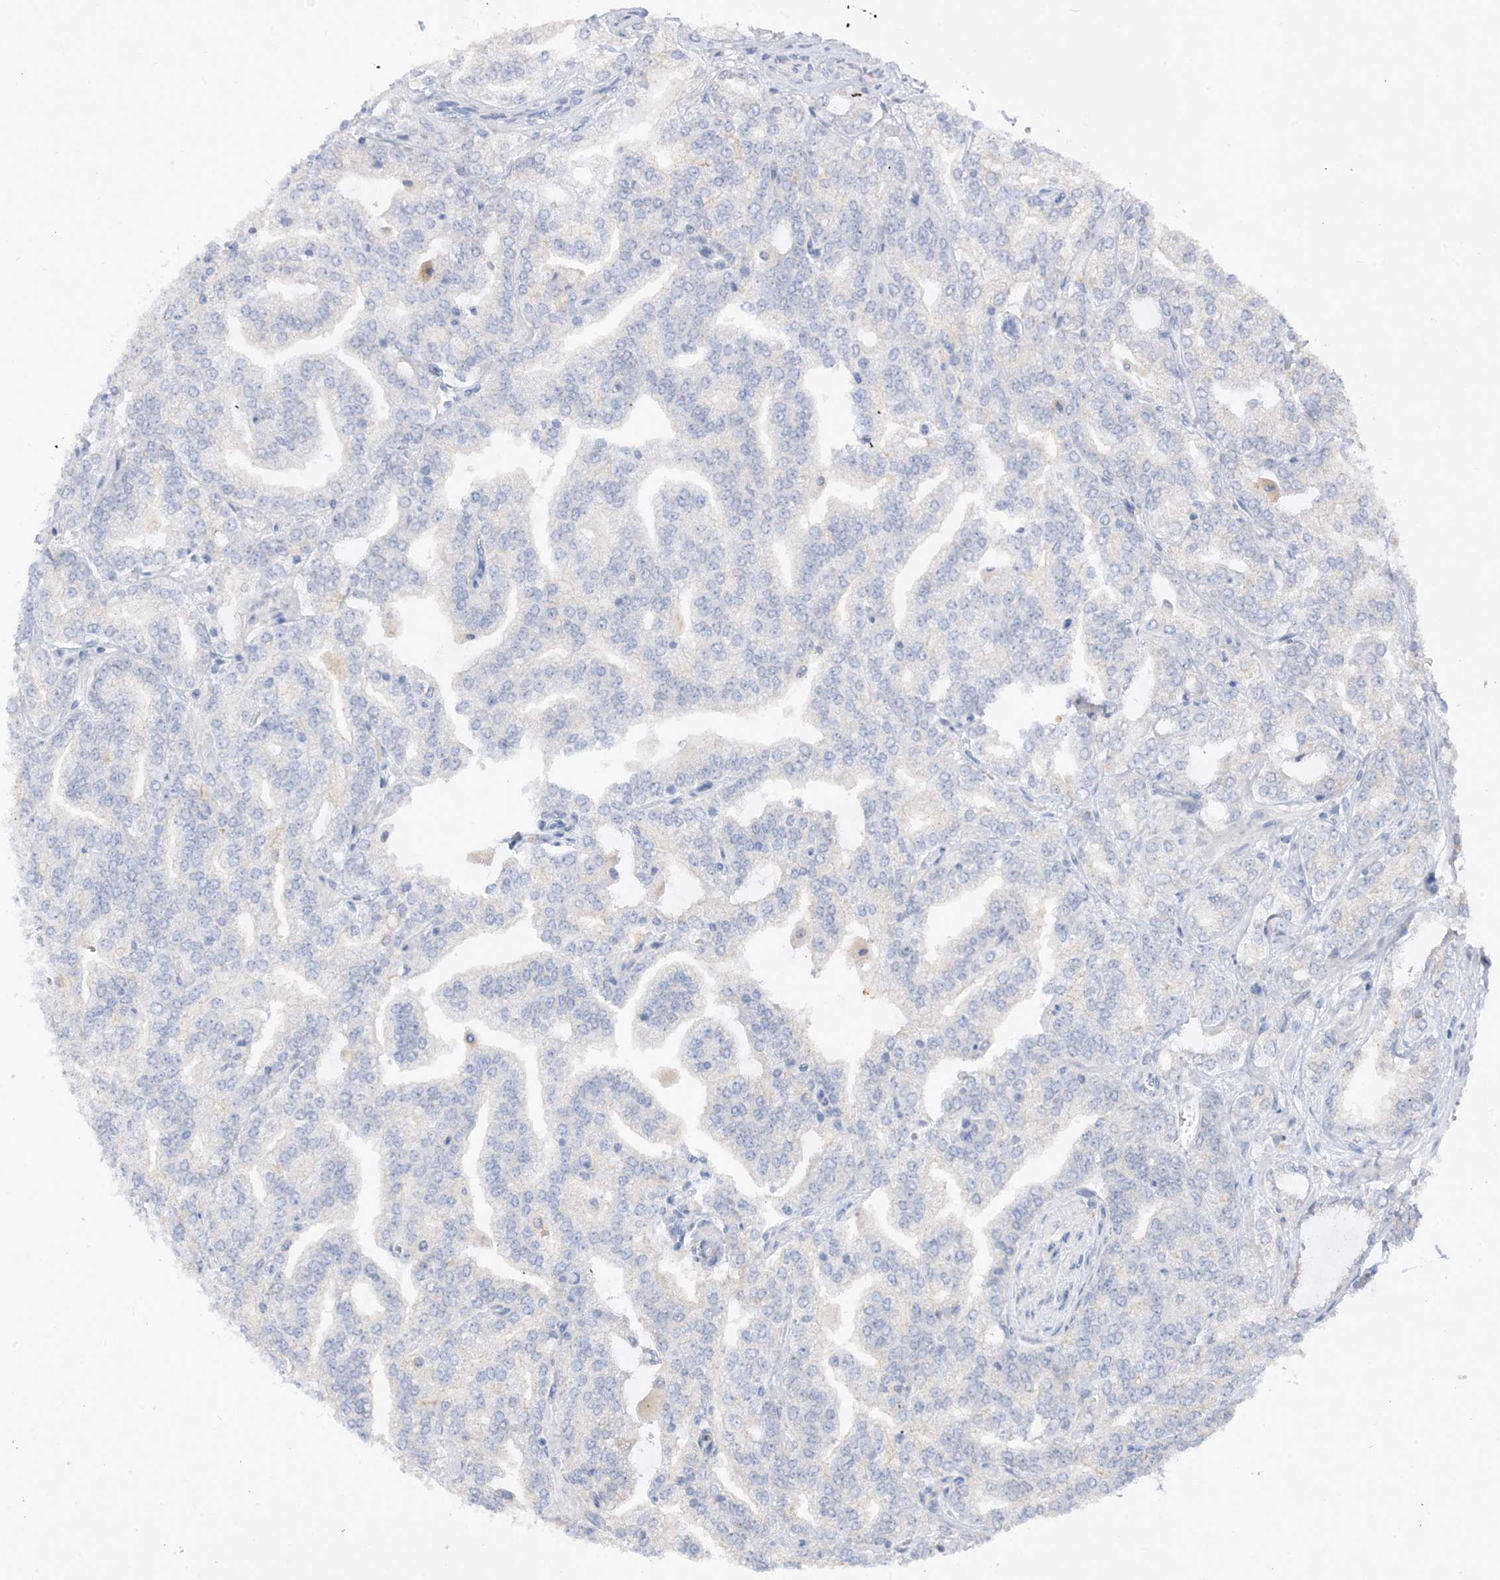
{"staining": {"intensity": "negative", "quantity": "none", "location": "none"}, "tissue": "prostate cancer", "cell_type": "Tumor cells", "image_type": "cancer", "snomed": [{"axis": "morphology", "description": "Adenocarcinoma, High grade"}, {"axis": "topography", "description": "Prostate"}], "caption": "The histopathology image demonstrates no significant expression in tumor cells of adenocarcinoma (high-grade) (prostate).", "gene": "LOXL3", "patient": {"sex": "male", "age": 64}}